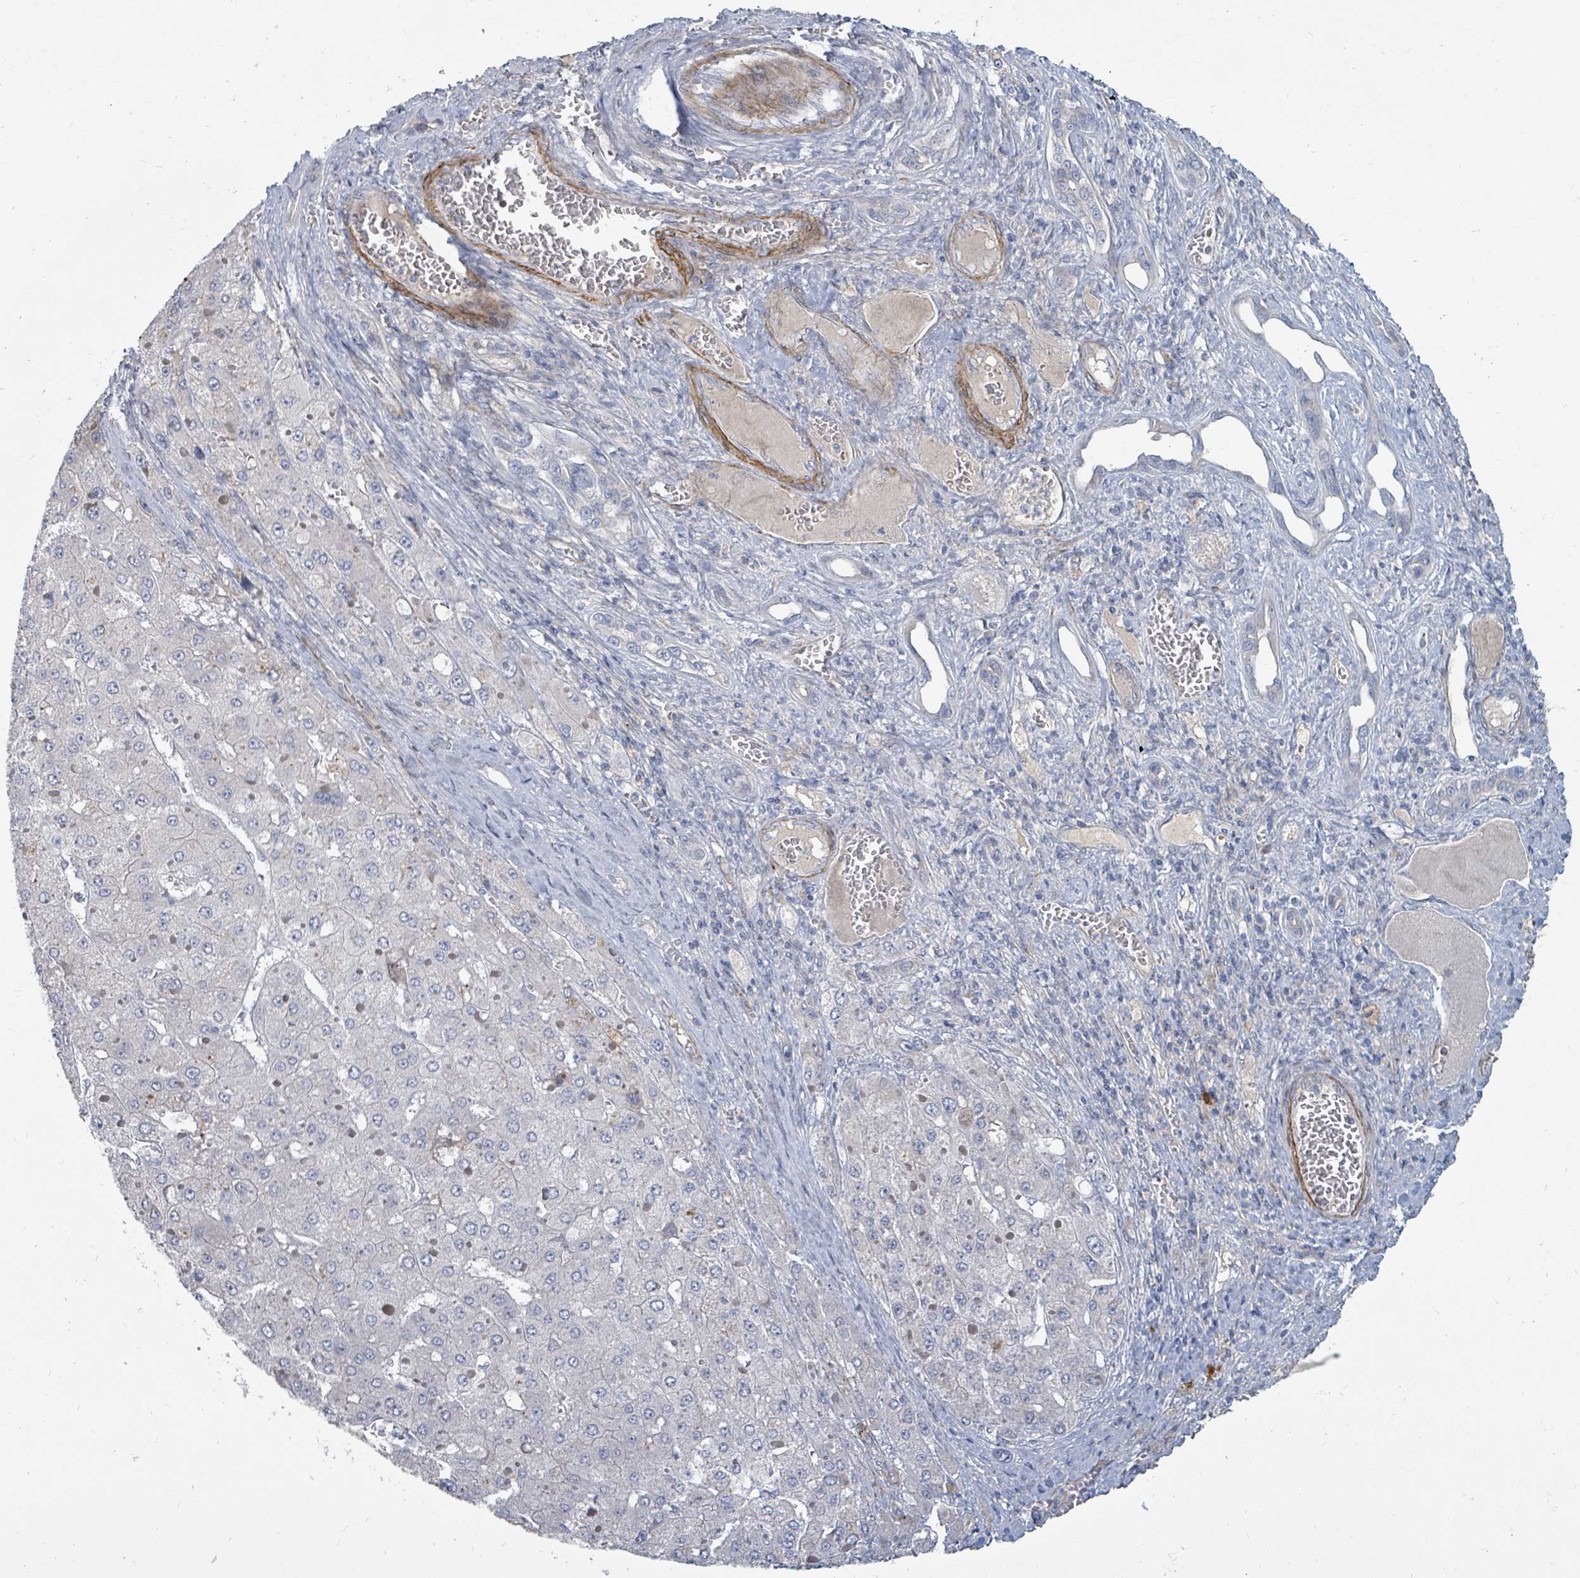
{"staining": {"intensity": "negative", "quantity": "none", "location": "none"}, "tissue": "liver cancer", "cell_type": "Tumor cells", "image_type": "cancer", "snomed": [{"axis": "morphology", "description": "Carcinoma, Hepatocellular, NOS"}, {"axis": "topography", "description": "Liver"}], "caption": "Tumor cells are negative for protein expression in human liver cancer (hepatocellular carcinoma).", "gene": "ARGFX", "patient": {"sex": "female", "age": 73}}